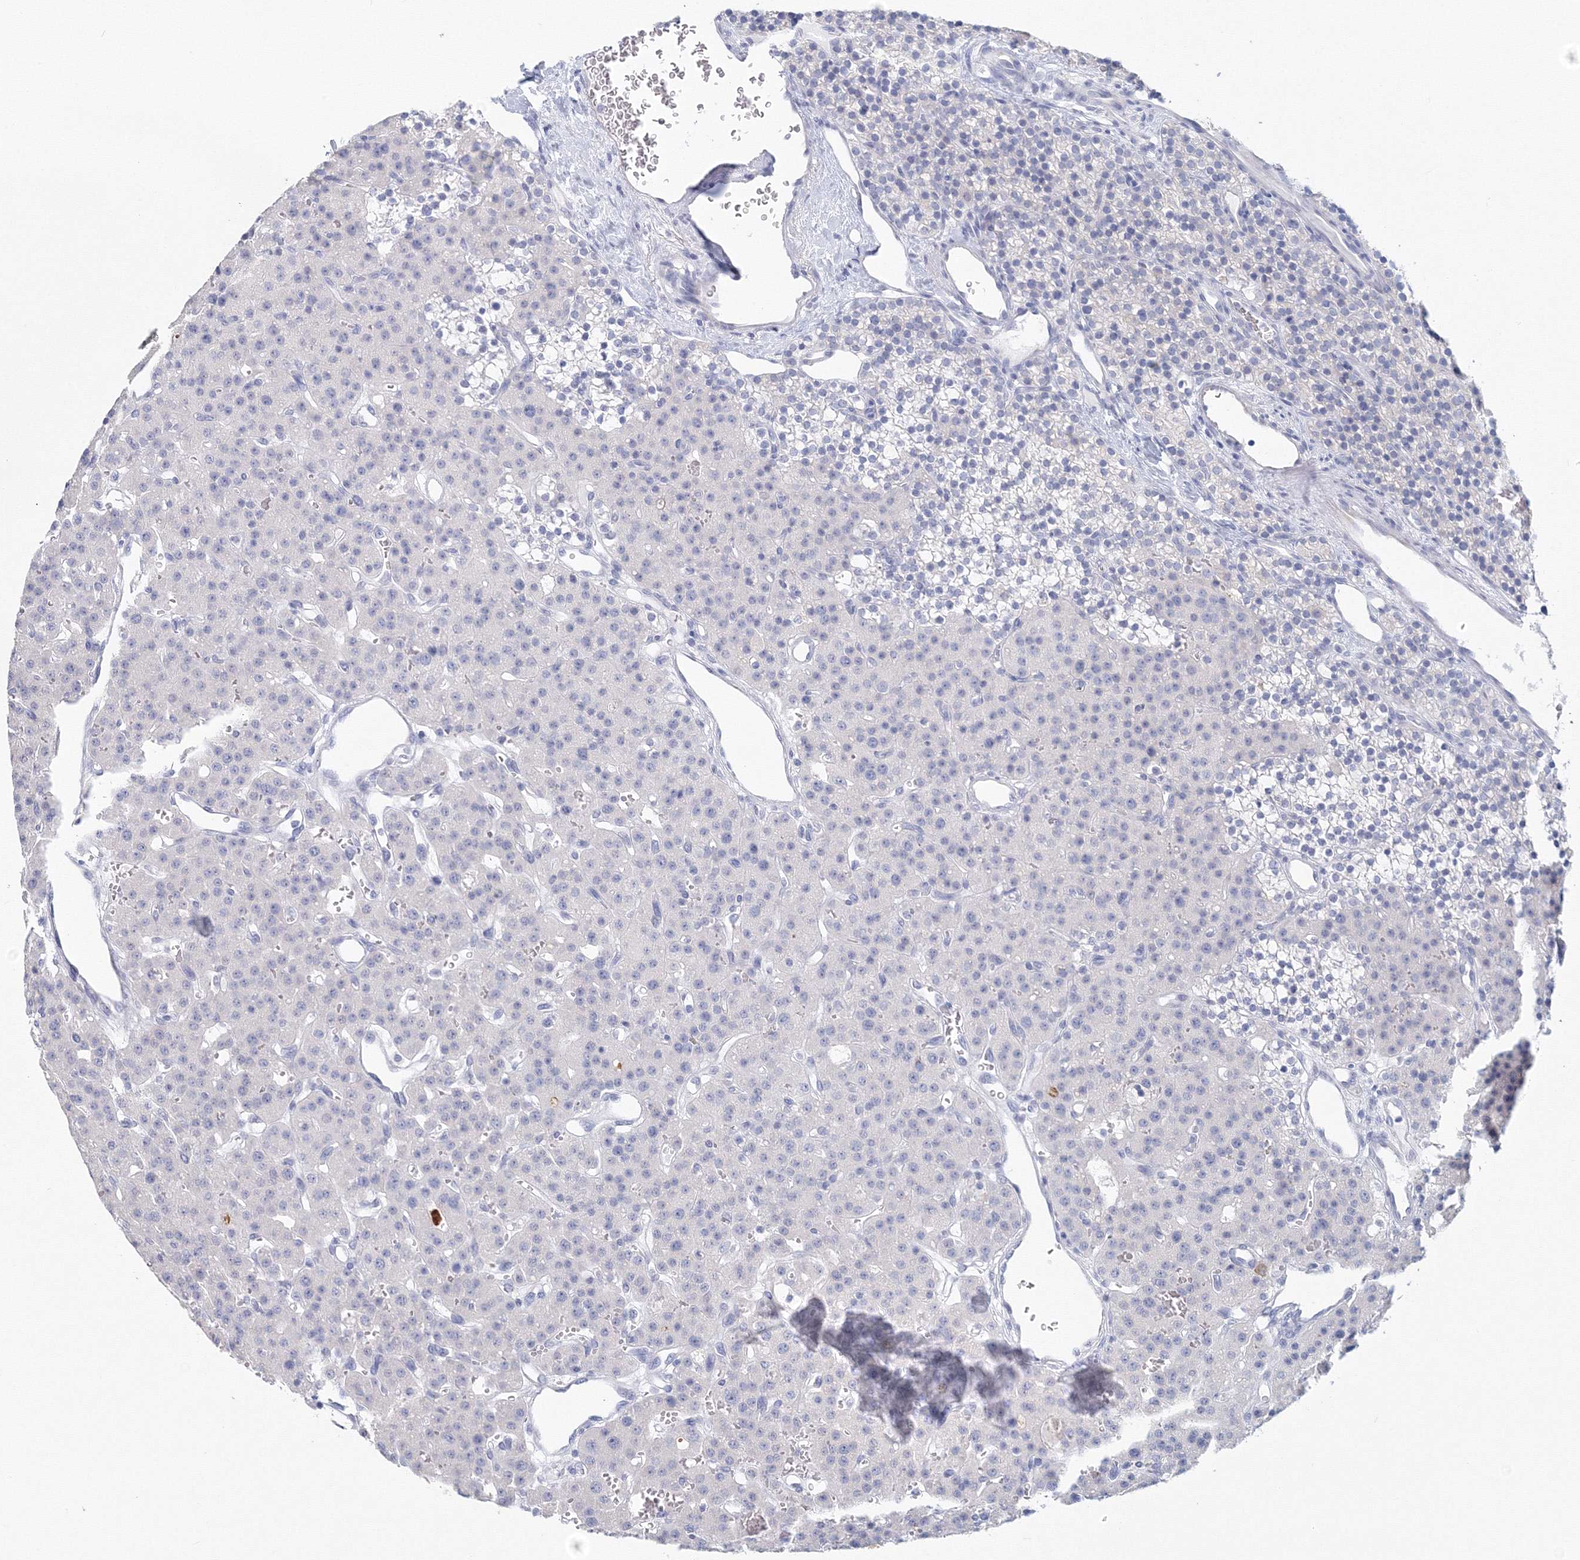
{"staining": {"intensity": "negative", "quantity": "none", "location": "none"}, "tissue": "parathyroid gland", "cell_type": "Glandular cells", "image_type": "normal", "snomed": [{"axis": "morphology", "description": "Normal tissue, NOS"}, {"axis": "morphology", "description": "Adenoma, NOS"}, {"axis": "topography", "description": "Parathyroid gland"}], "caption": "DAB immunohistochemical staining of benign human parathyroid gland displays no significant positivity in glandular cells. (DAB immunohistochemistry (IHC) visualized using brightfield microscopy, high magnification).", "gene": "VSIG1", "patient": {"sex": "female", "age": 81}}